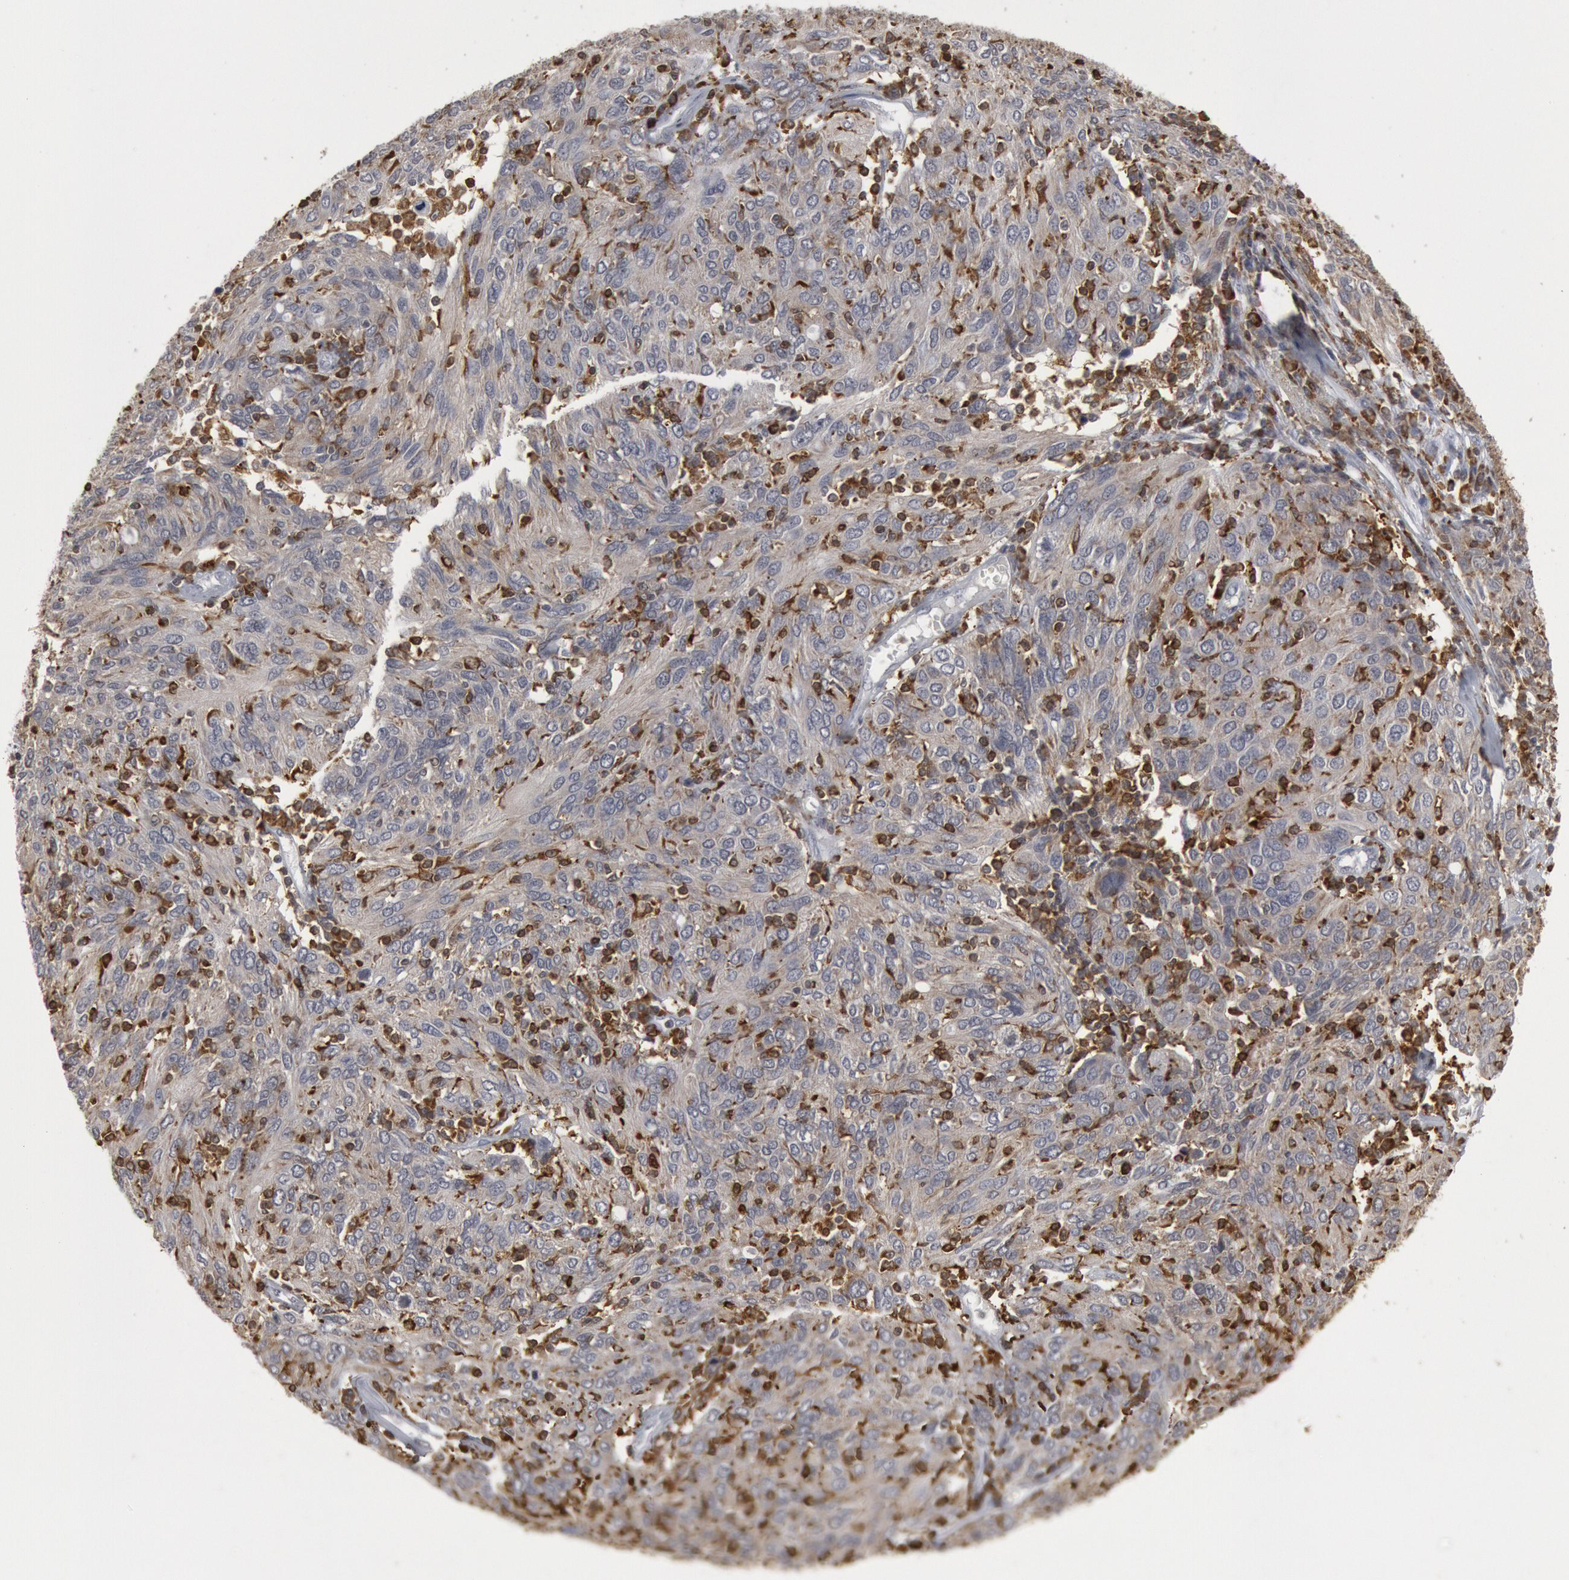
{"staining": {"intensity": "weak", "quantity": ">75%", "location": "cytoplasmic/membranous"}, "tissue": "ovarian cancer", "cell_type": "Tumor cells", "image_type": "cancer", "snomed": [{"axis": "morphology", "description": "Carcinoma, endometroid"}, {"axis": "topography", "description": "Ovary"}], "caption": "Tumor cells demonstrate low levels of weak cytoplasmic/membranous expression in about >75% of cells in human ovarian cancer (endometroid carcinoma). Nuclei are stained in blue.", "gene": "PTPN6", "patient": {"sex": "female", "age": 50}}